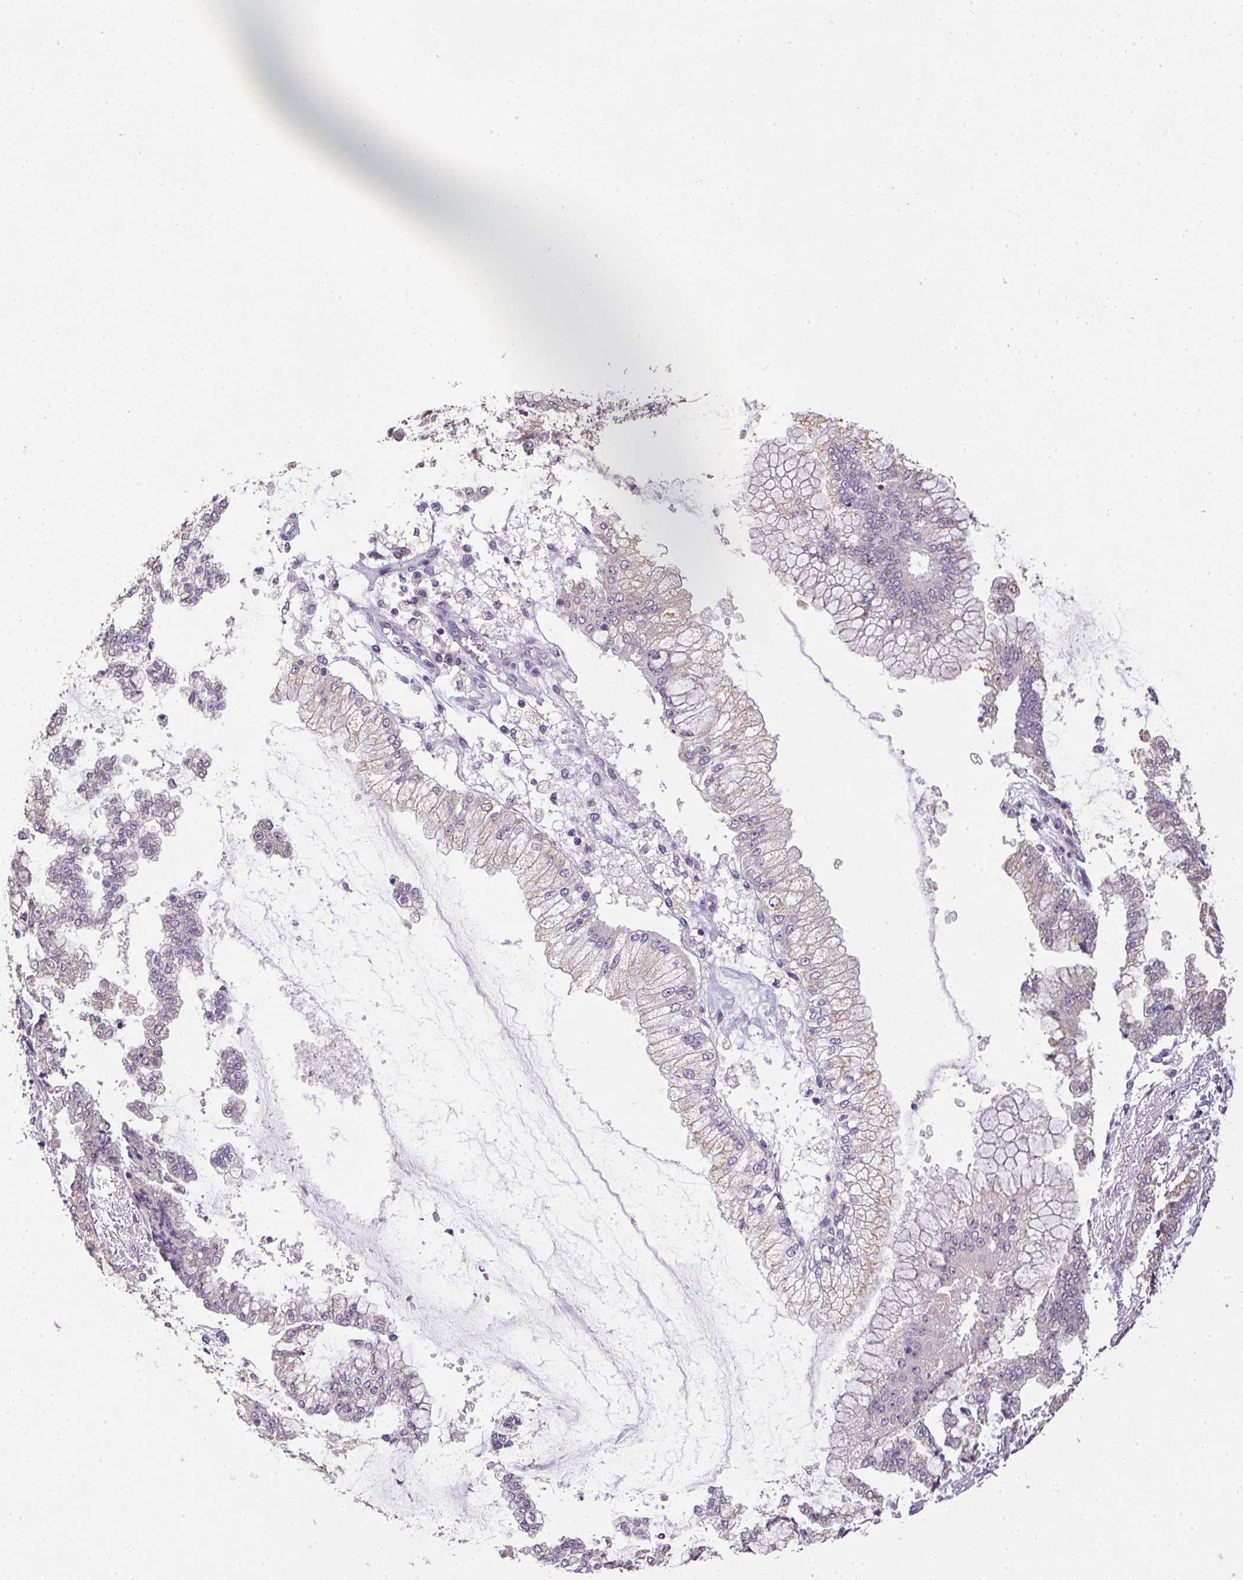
{"staining": {"intensity": "negative", "quantity": "none", "location": "none"}, "tissue": "stomach cancer", "cell_type": "Tumor cells", "image_type": "cancer", "snomed": [{"axis": "morphology", "description": "Adenocarcinoma, NOS"}, {"axis": "topography", "description": "Stomach, upper"}], "caption": "There is no significant staining in tumor cells of stomach adenocarcinoma. (Stains: DAB IHC with hematoxylin counter stain, Microscopy: brightfield microscopy at high magnification).", "gene": "SPACA9", "patient": {"sex": "female", "age": 74}}